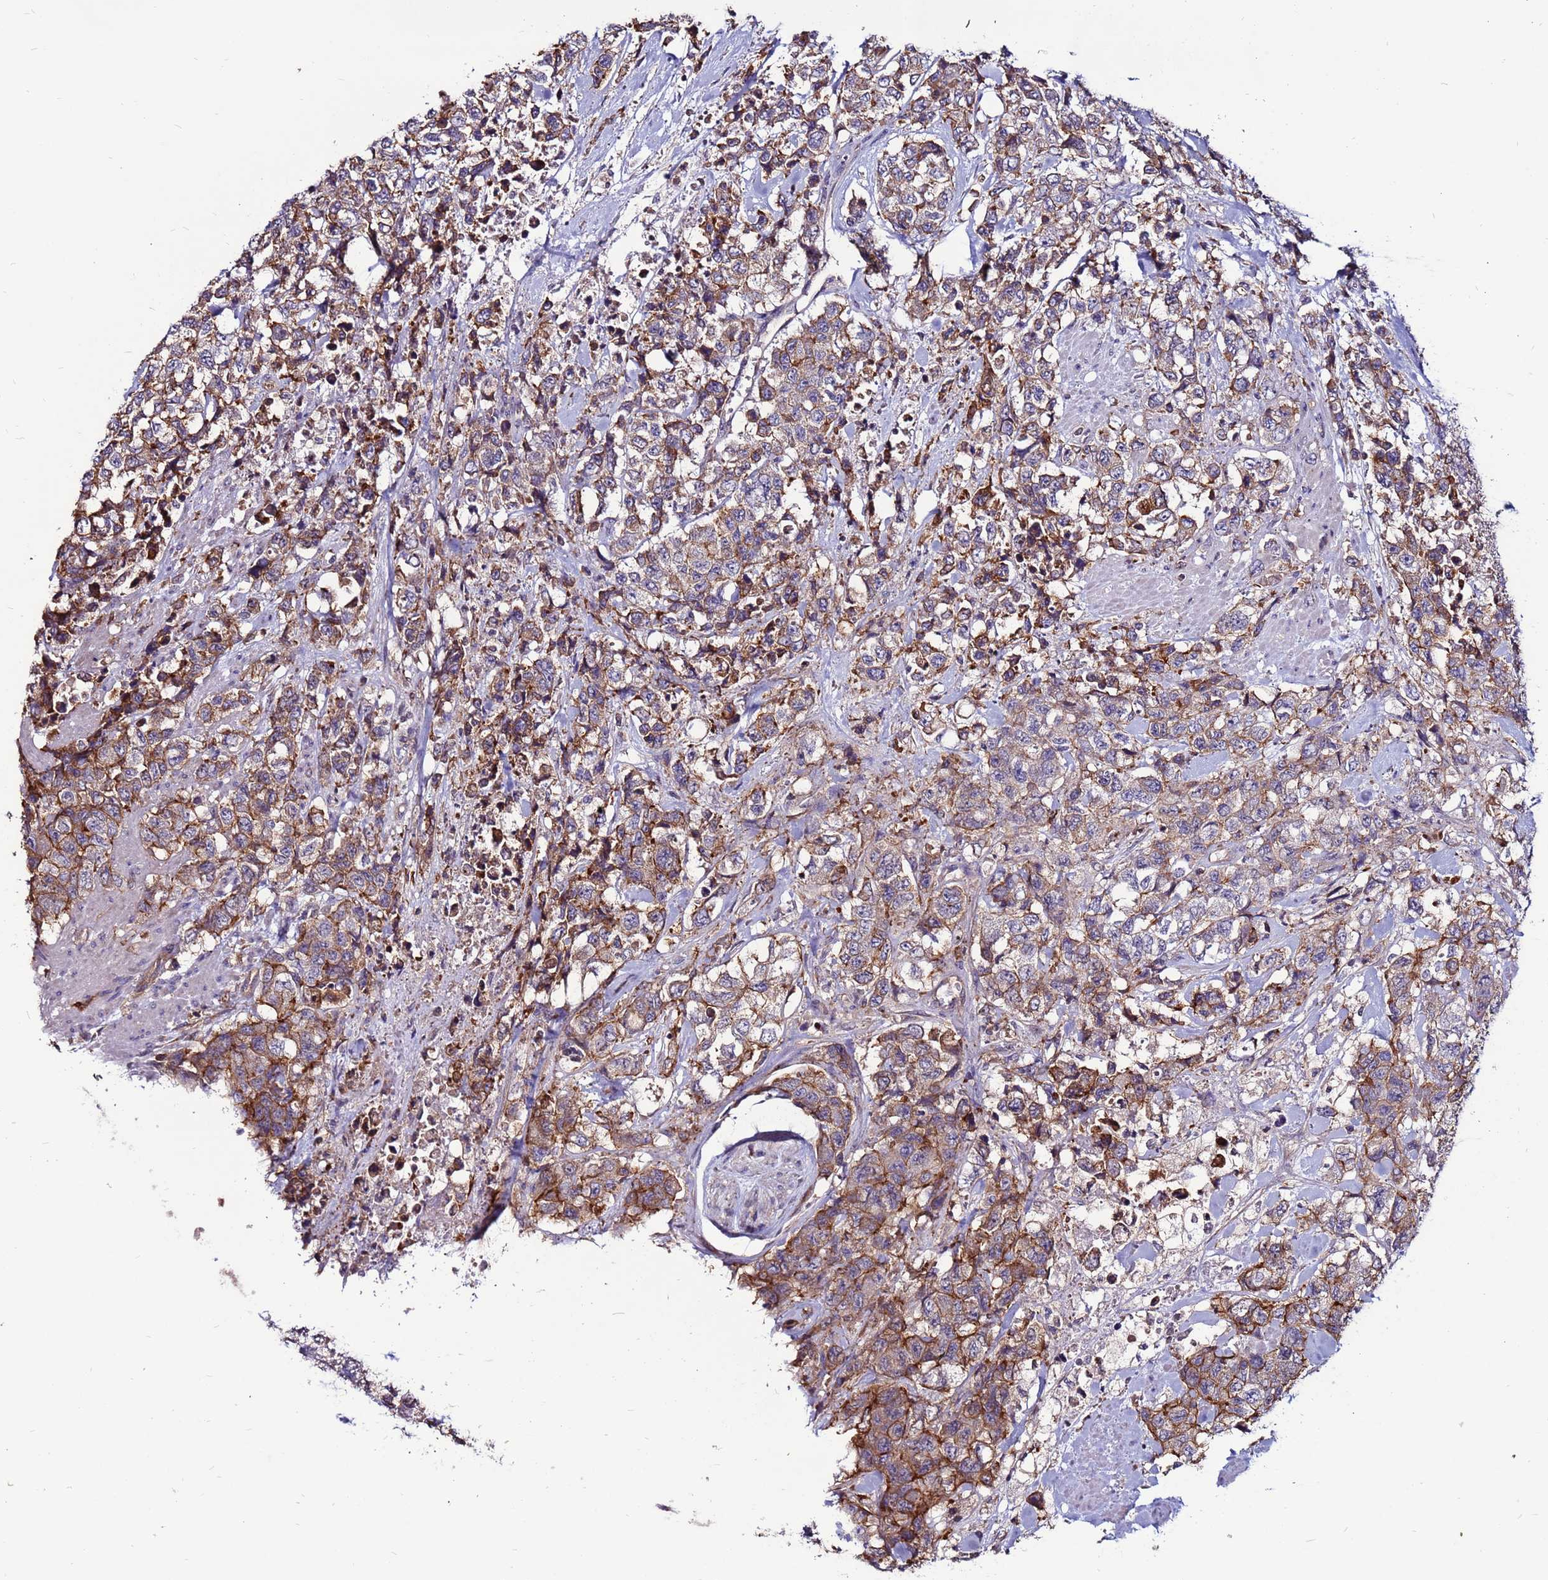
{"staining": {"intensity": "moderate", "quantity": ">75%", "location": "cytoplasmic/membranous"}, "tissue": "urothelial cancer", "cell_type": "Tumor cells", "image_type": "cancer", "snomed": [{"axis": "morphology", "description": "Urothelial carcinoma, High grade"}, {"axis": "topography", "description": "Urinary bladder"}], "caption": "Protein expression analysis of human high-grade urothelial carcinoma reveals moderate cytoplasmic/membranous staining in about >75% of tumor cells.", "gene": "NRN1L", "patient": {"sex": "female", "age": 78}}